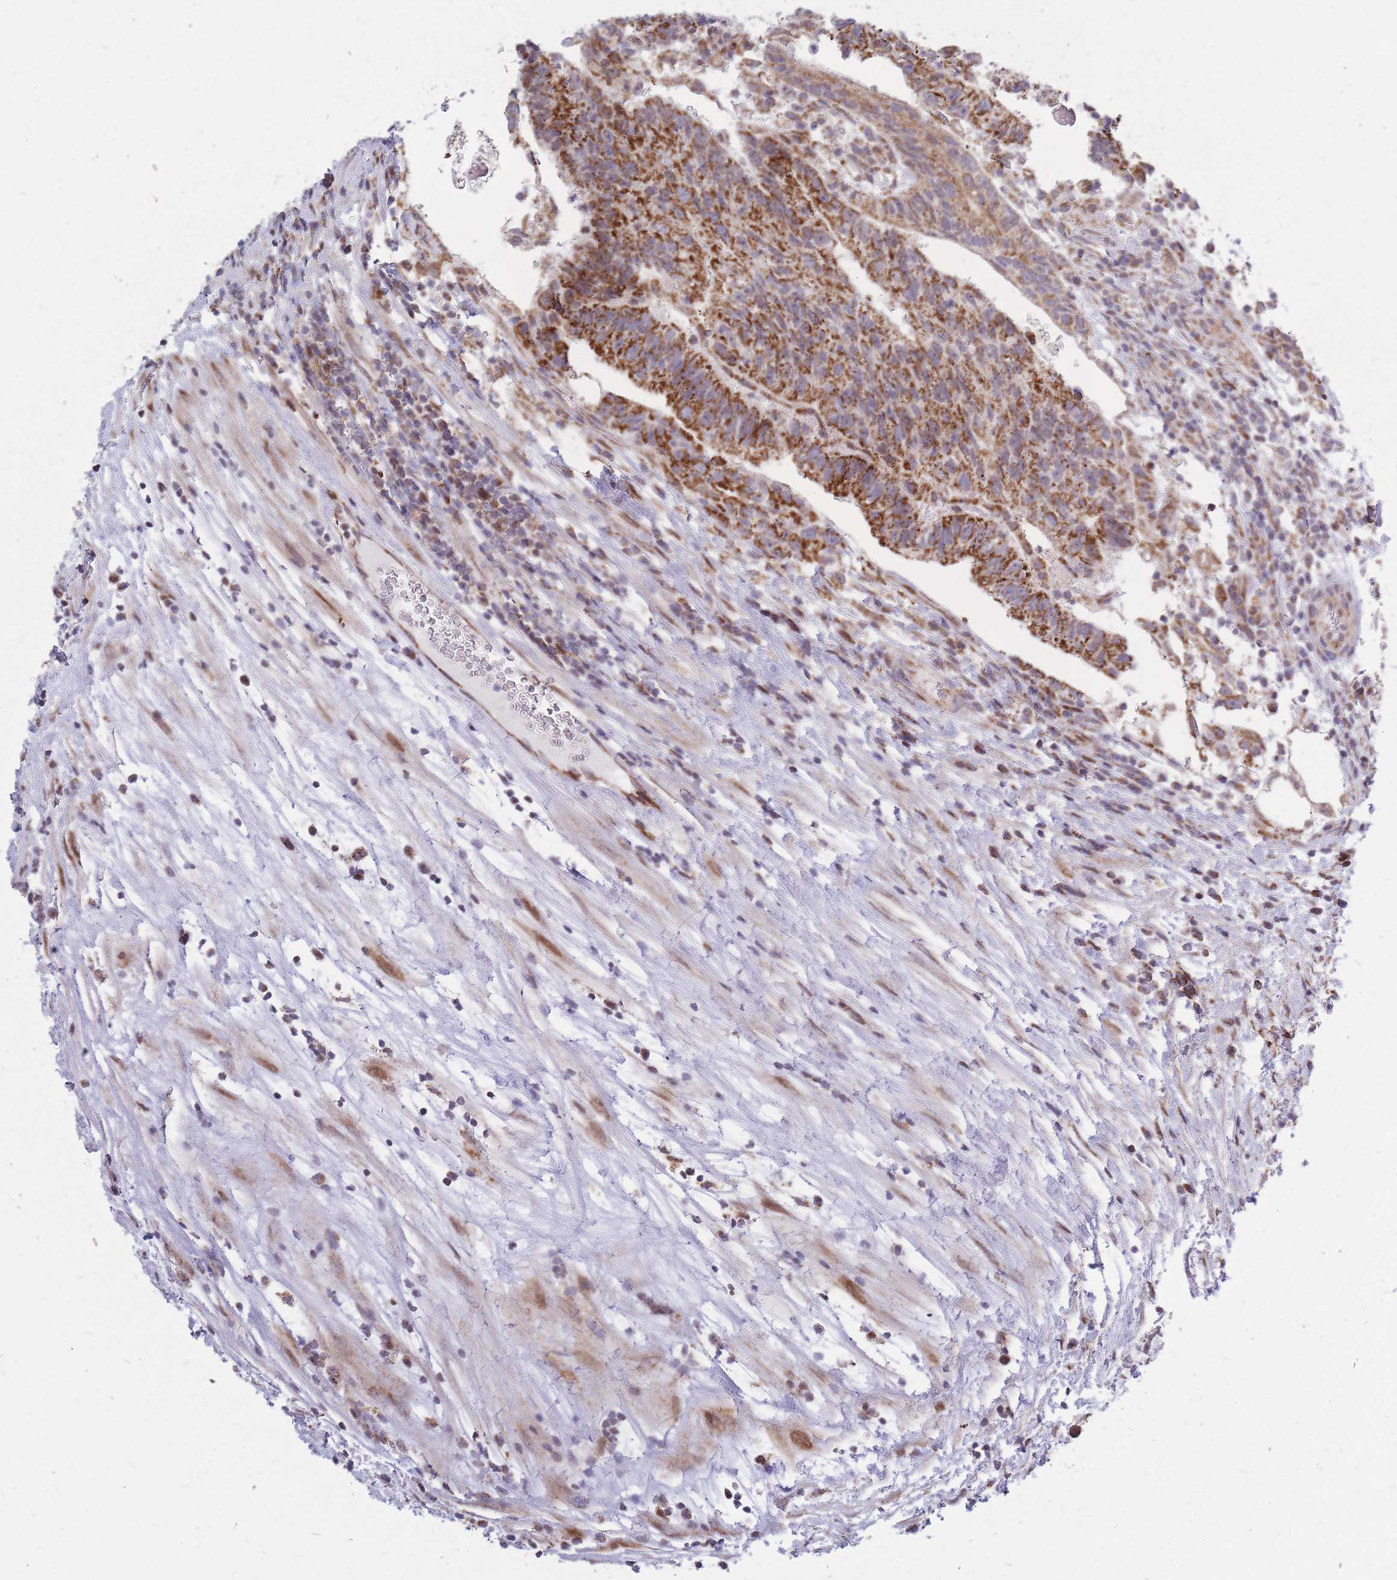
{"staining": {"intensity": "strong", "quantity": ">75%", "location": "cytoplasmic/membranous"}, "tissue": "testis cancer", "cell_type": "Tumor cells", "image_type": "cancer", "snomed": [{"axis": "morphology", "description": "Normal tissue, NOS"}, {"axis": "morphology", "description": "Carcinoma, Embryonal, NOS"}, {"axis": "topography", "description": "Testis"}], "caption": "DAB (3,3'-diaminobenzidine) immunohistochemical staining of human testis embryonal carcinoma displays strong cytoplasmic/membranous protein positivity in approximately >75% of tumor cells.", "gene": "MOB4", "patient": {"sex": "male", "age": 32}}